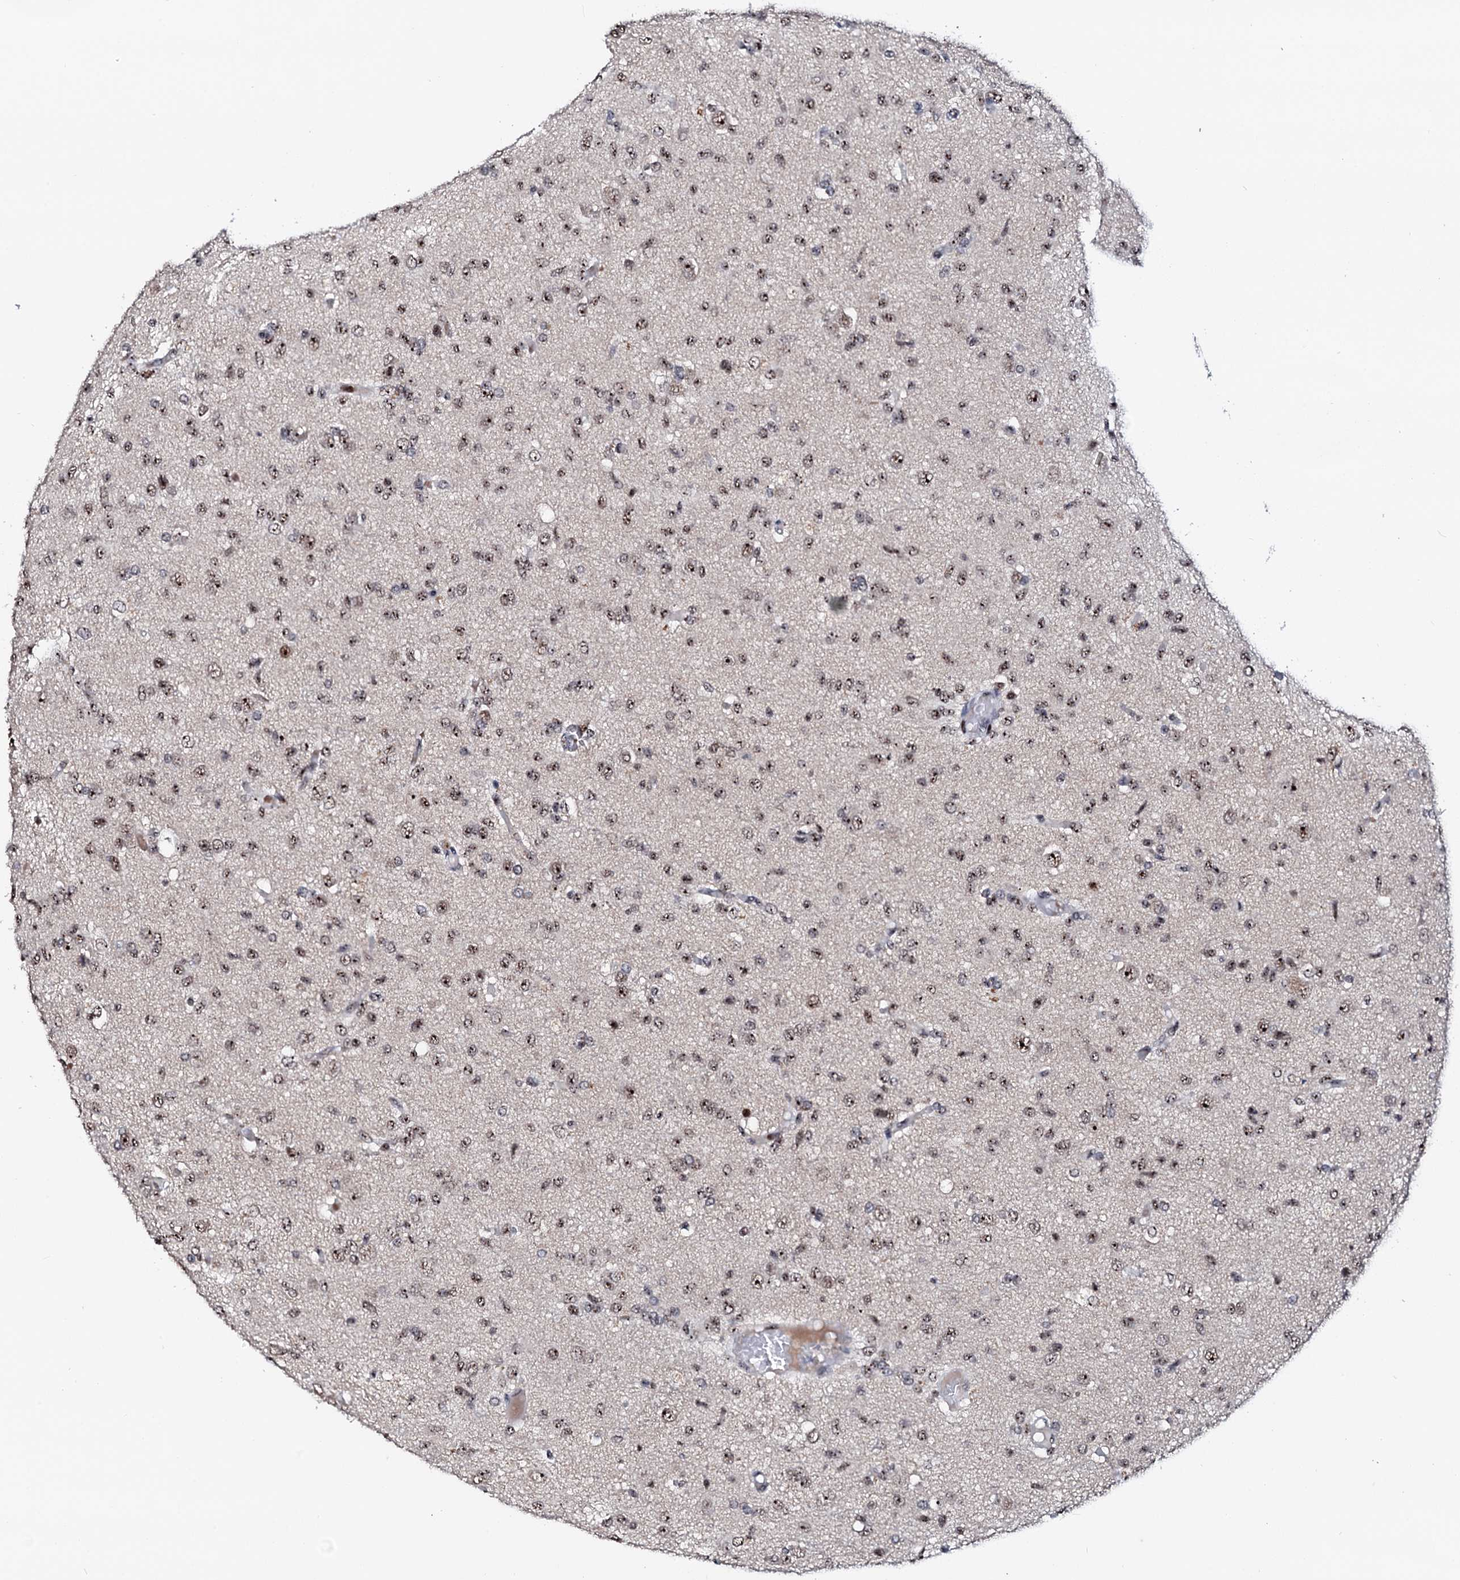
{"staining": {"intensity": "moderate", "quantity": ">75%", "location": "nuclear"}, "tissue": "glioma", "cell_type": "Tumor cells", "image_type": "cancer", "snomed": [{"axis": "morphology", "description": "Glioma, malignant, High grade"}, {"axis": "topography", "description": "Brain"}], "caption": "Immunohistochemical staining of malignant glioma (high-grade) demonstrates medium levels of moderate nuclear protein positivity in approximately >75% of tumor cells. (DAB (3,3'-diaminobenzidine) IHC with brightfield microscopy, high magnification).", "gene": "NEUROG3", "patient": {"sex": "female", "age": 59}}